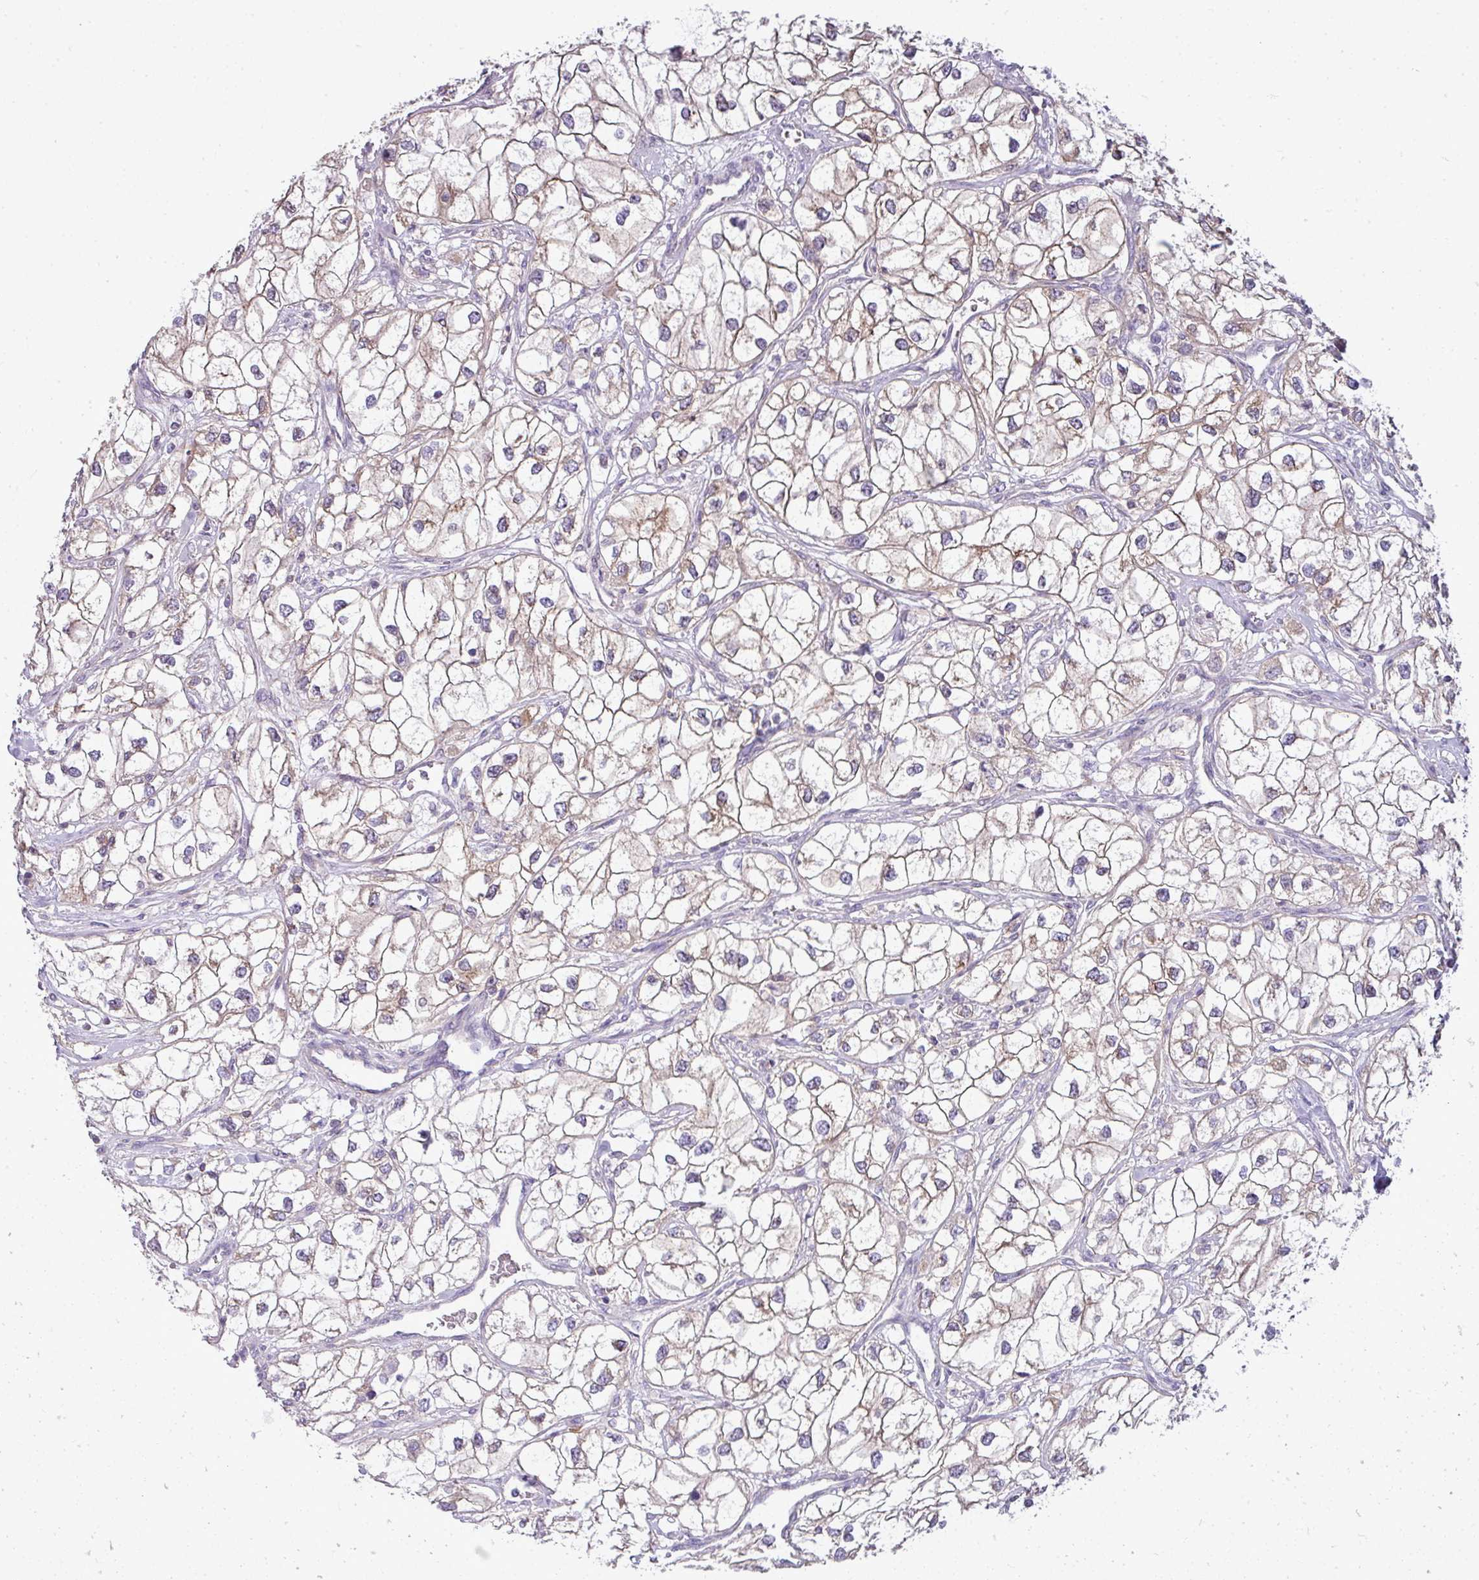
{"staining": {"intensity": "weak", "quantity": ">75%", "location": "cytoplasmic/membranous"}, "tissue": "renal cancer", "cell_type": "Tumor cells", "image_type": "cancer", "snomed": [{"axis": "morphology", "description": "Adenocarcinoma, NOS"}, {"axis": "topography", "description": "Kidney"}], "caption": "Immunohistochemical staining of human renal cancer (adenocarcinoma) shows weak cytoplasmic/membranous protein staining in approximately >75% of tumor cells.", "gene": "STAT5A", "patient": {"sex": "male", "age": 59}}